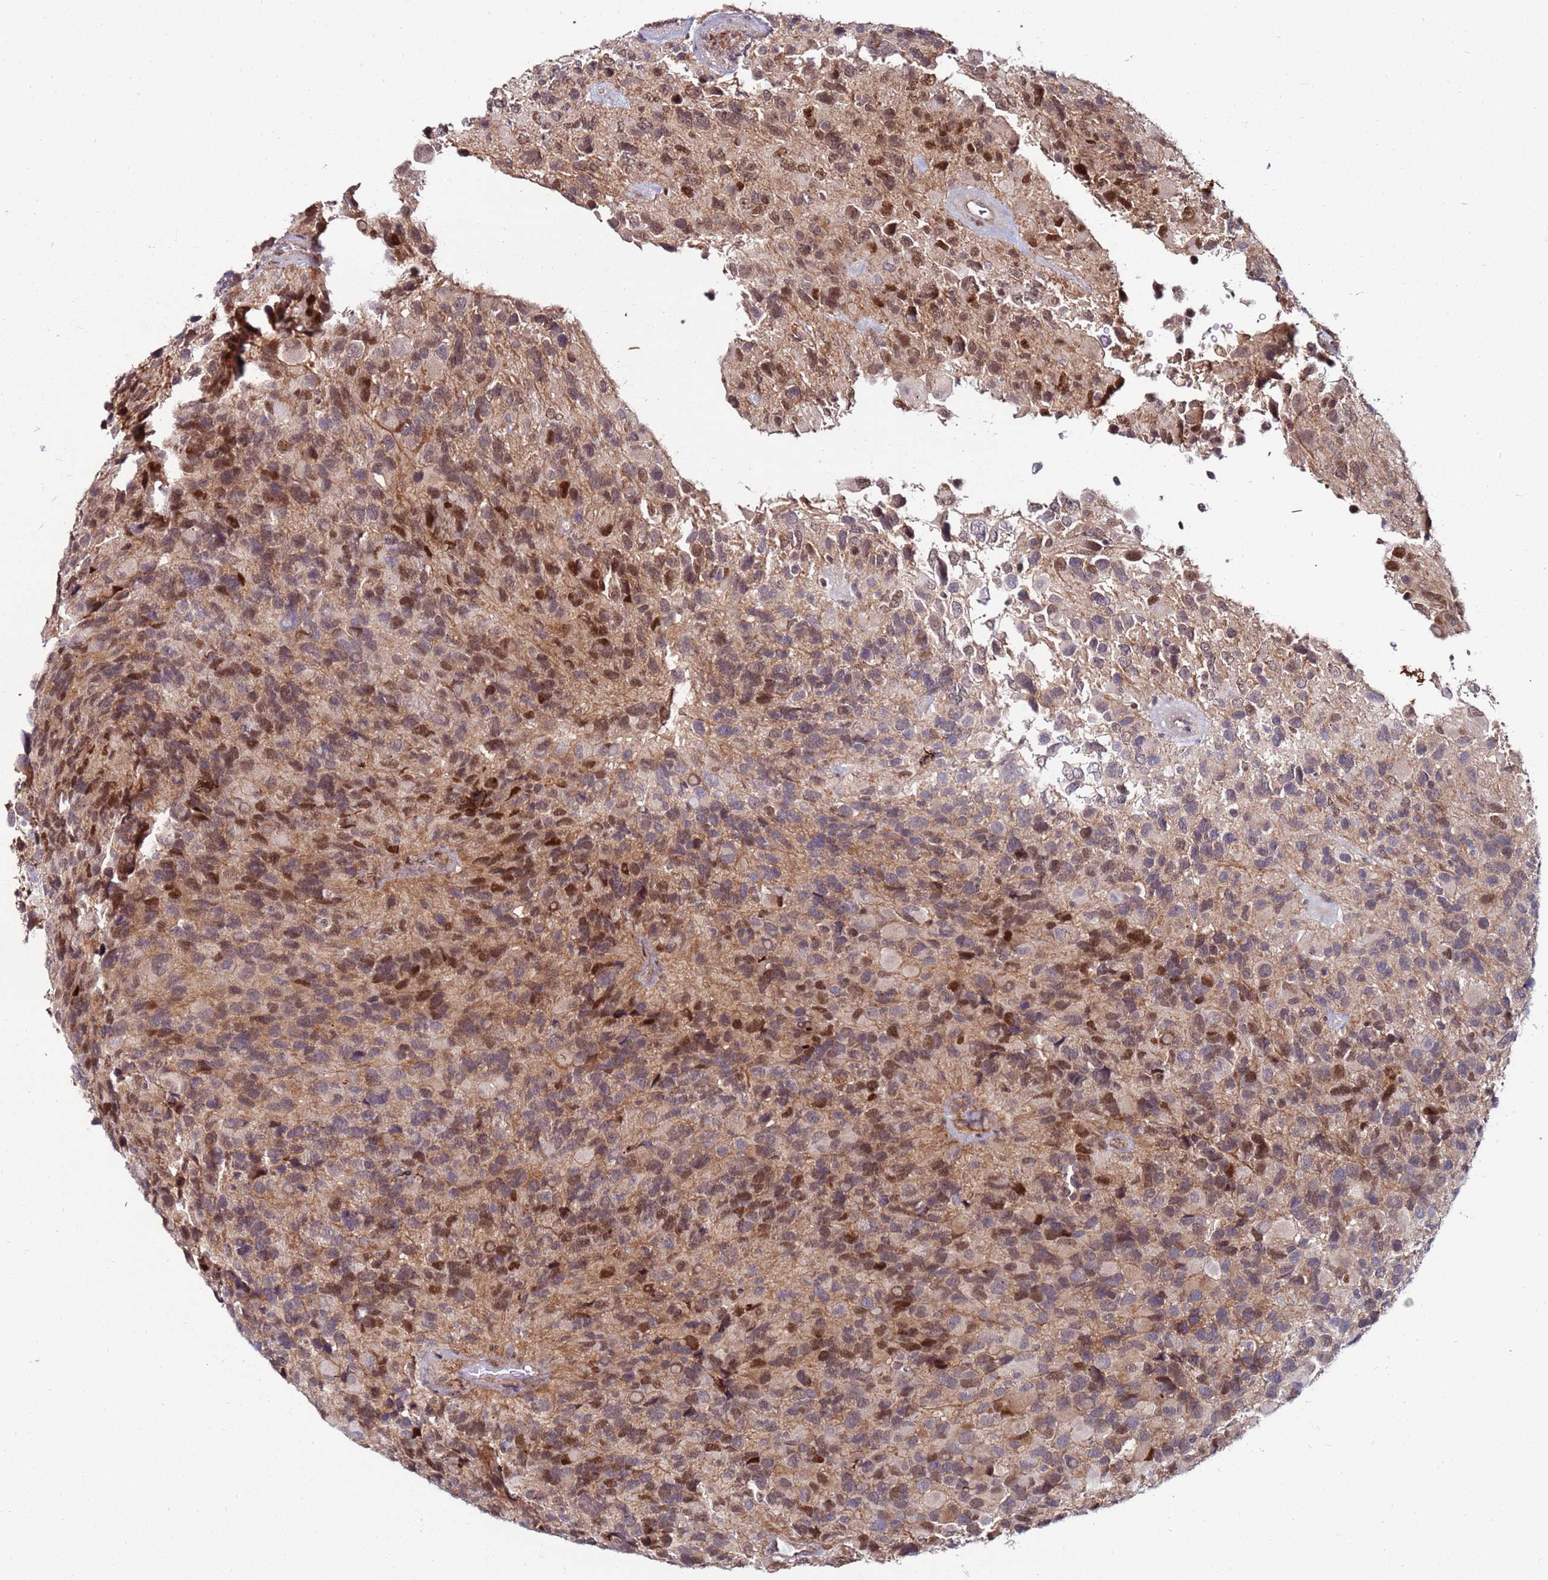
{"staining": {"intensity": "moderate", "quantity": "25%-75%", "location": "nuclear"}, "tissue": "glioma", "cell_type": "Tumor cells", "image_type": "cancer", "snomed": [{"axis": "morphology", "description": "Glioma, malignant, High grade"}, {"axis": "topography", "description": "Brain"}], "caption": "Human glioma stained with a brown dye reveals moderate nuclear positive staining in about 25%-75% of tumor cells.", "gene": "KPNA4", "patient": {"sex": "male", "age": 77}}